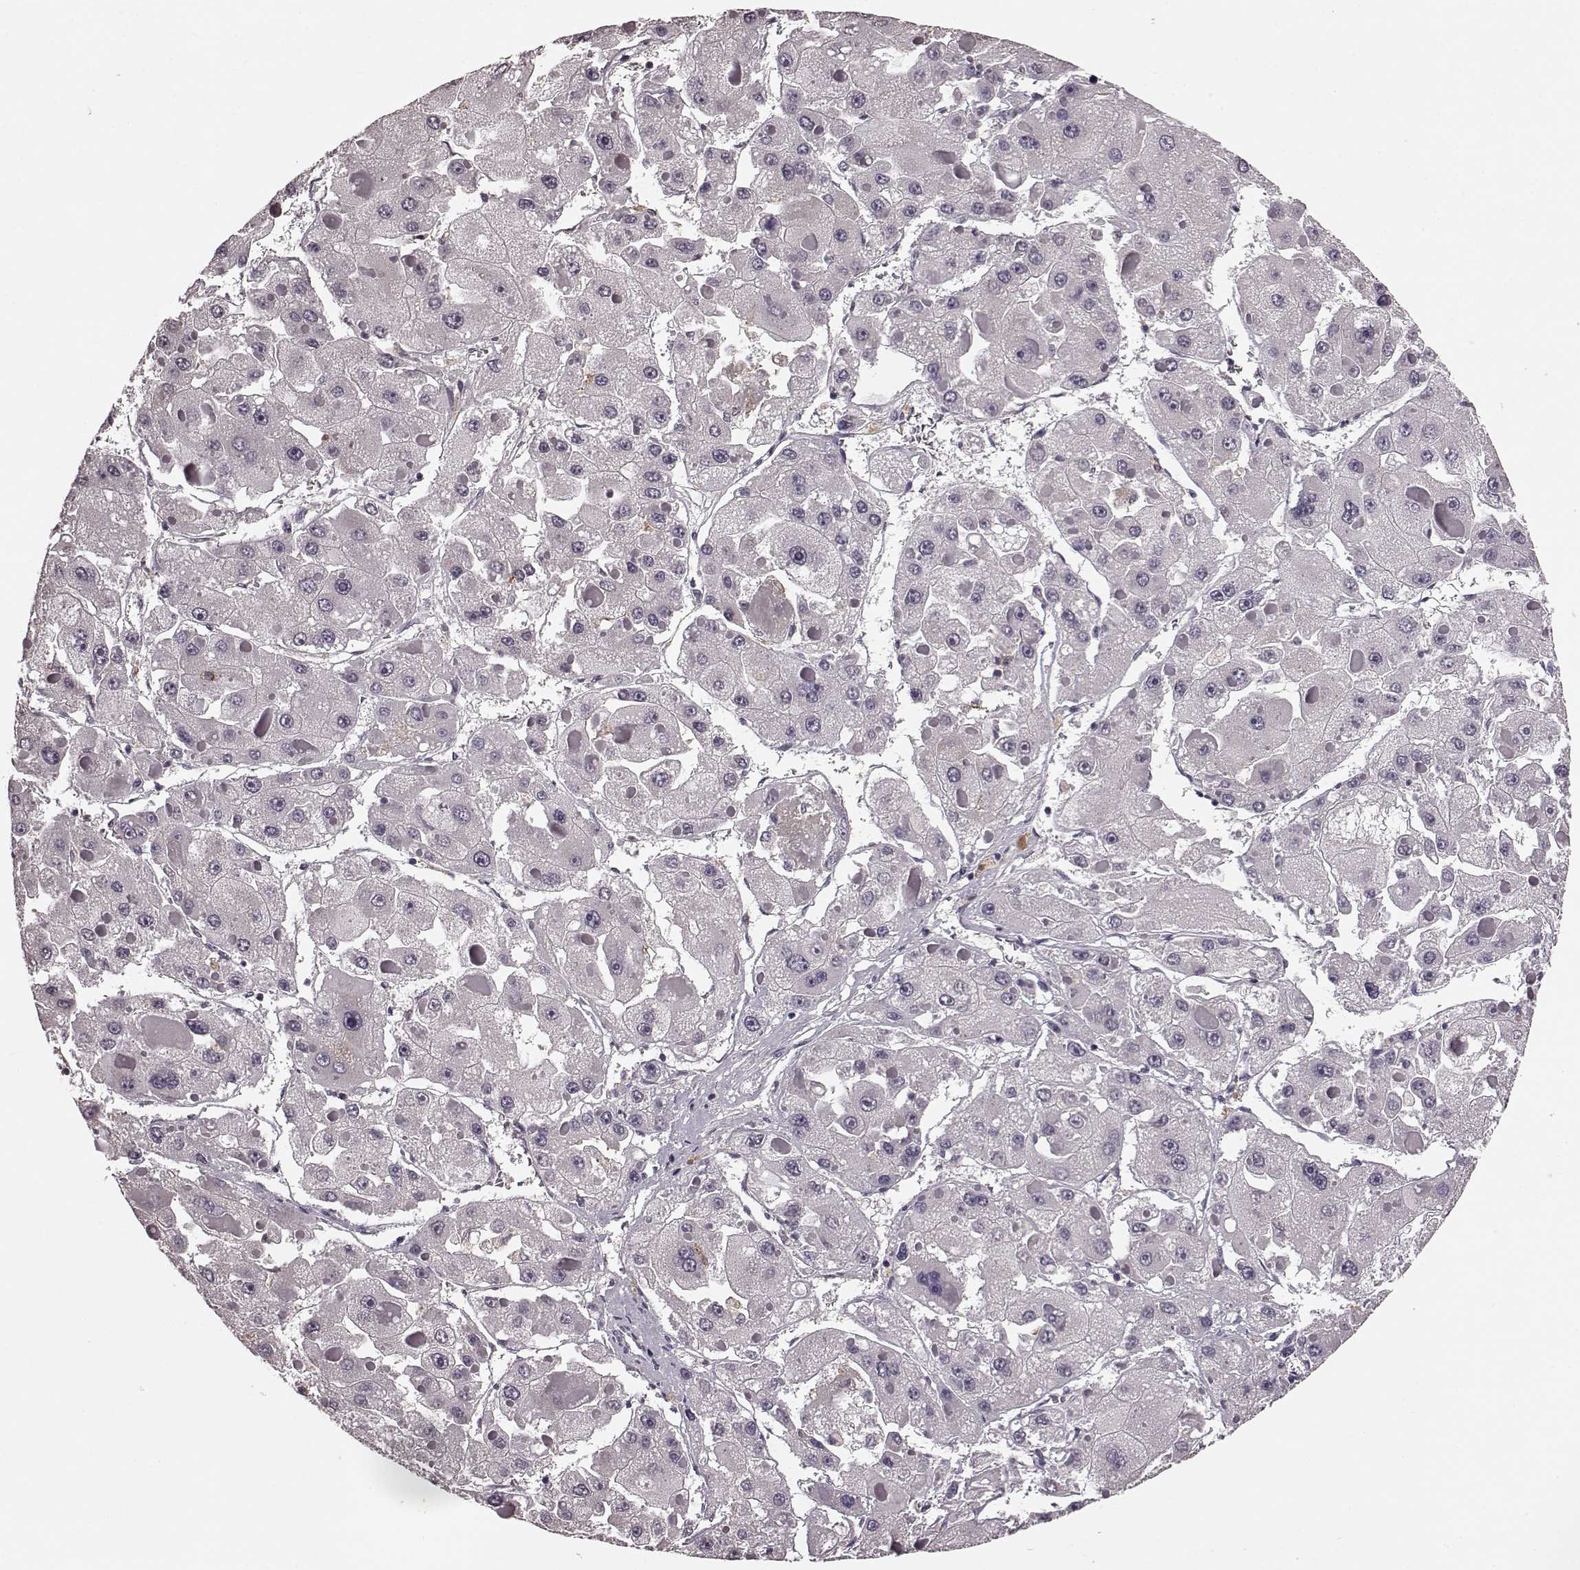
{"staining": {"intensity": "negative", "quantity": "none", "location": "none"}, "tissue": "liver cancer", "cell_type": "Tumor cells", "image_type": "cancer", "snomed": [{"axis": "morphology", "description": "Carcinoma, Hepatocellular, NOS"}, {"axis": "topography", "description": "Liver"}], "caption": "Tumor cells are negative for protein expression in human hepatocellular carcinoma (liver).", "gene": "CD28", "patient": {"sex": "female", "age": 73}}